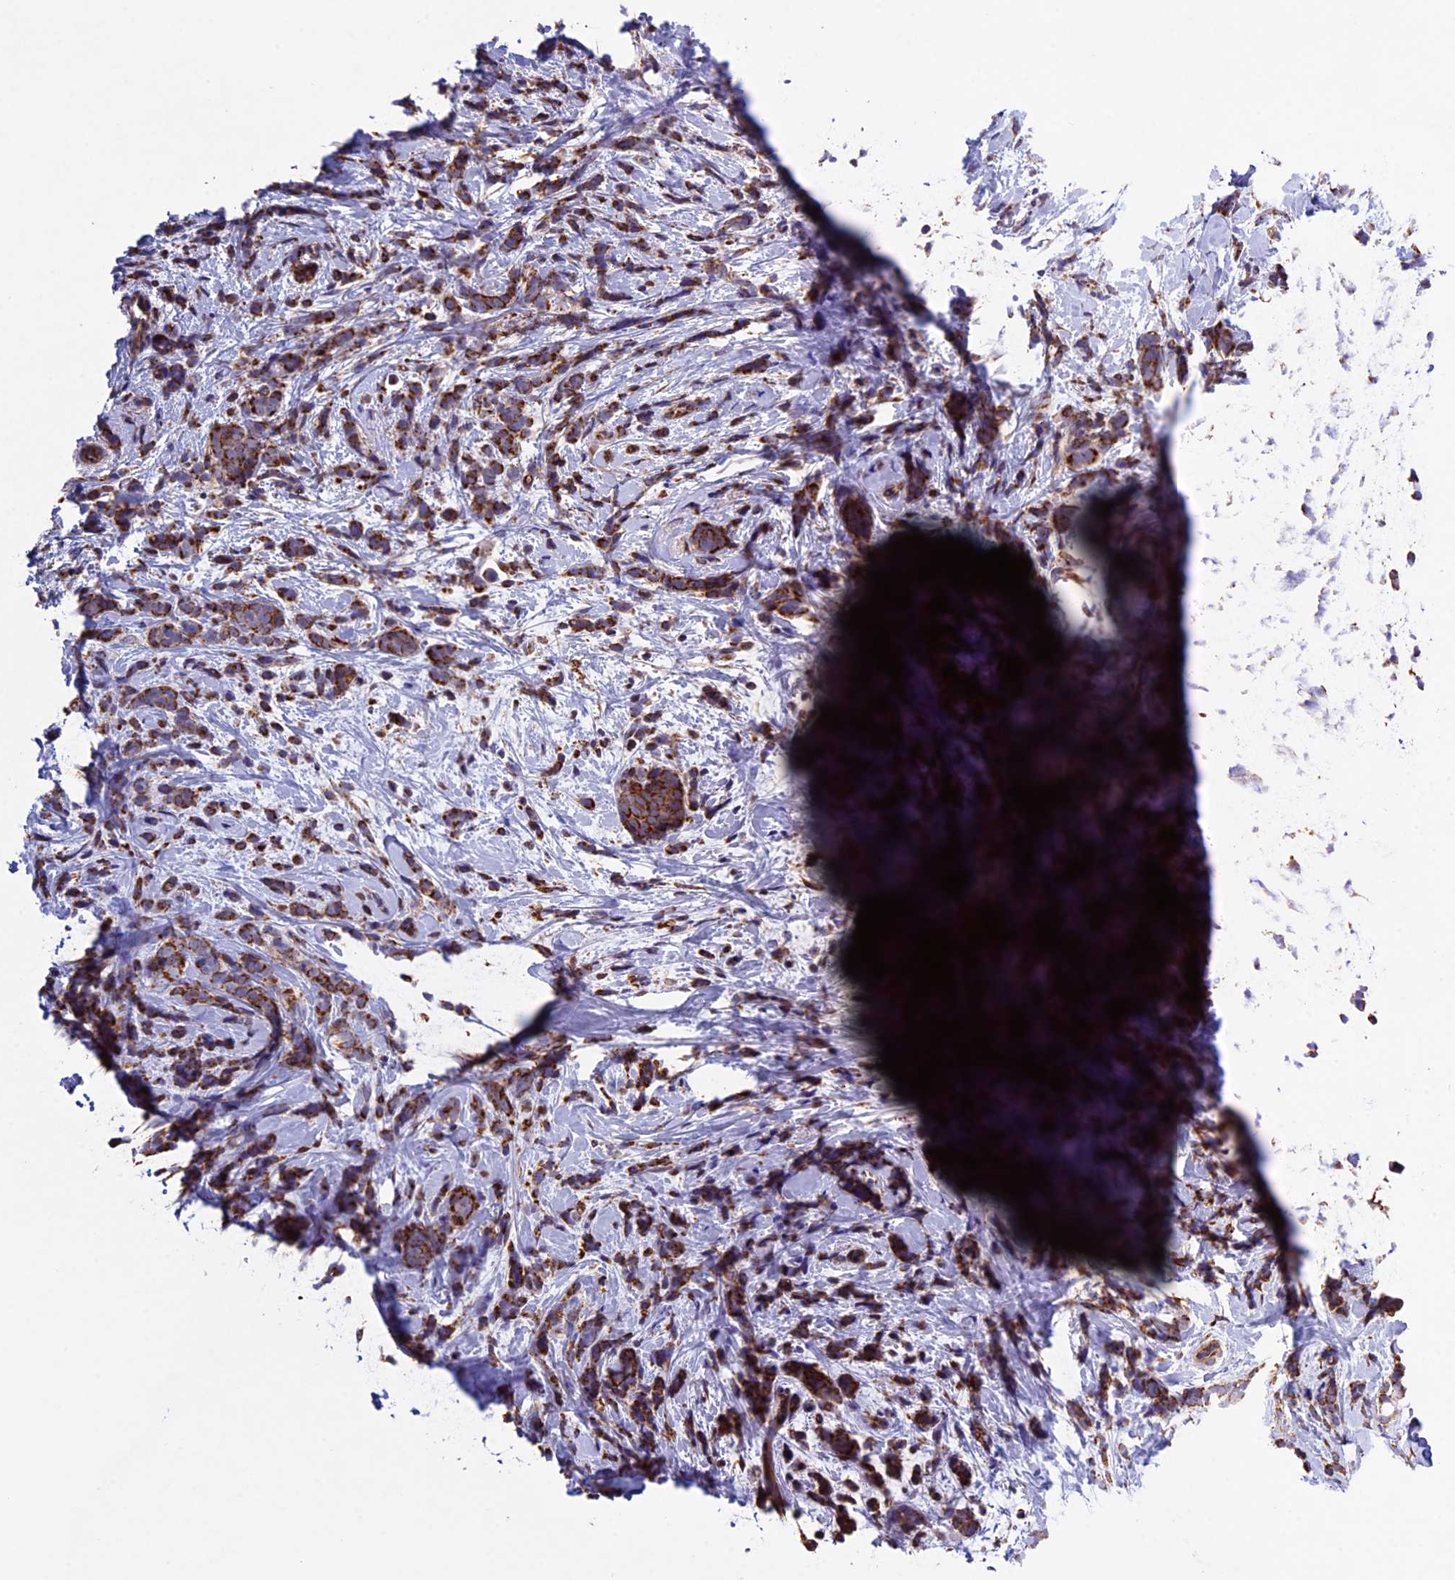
{"staining": {"intensity": "moderate", "quantity": ">75%", "location": "cytoplasmic/membranous"}, "tissue": "breast cancer", "cell_type": "Tumor cells", "image_type": "cancer", "snomed": [{"axis": "morphology", "description": "Lobular carcinoma"}, {"axis": "topography", "description": "Breast"}], "caption": "DAB (3,3'-diaminobenzidine) immunohistochemical staining of lobular carcinoma (breast) demonstrates moderate cytoplasmic/membranous protein positivity in approximately >75% of tumor cells. Ihc stains the protein of interest in brown and the nuclei are stained blue.", "gene": "RNF17", "patient": {"sex": "female", "age": 58}}